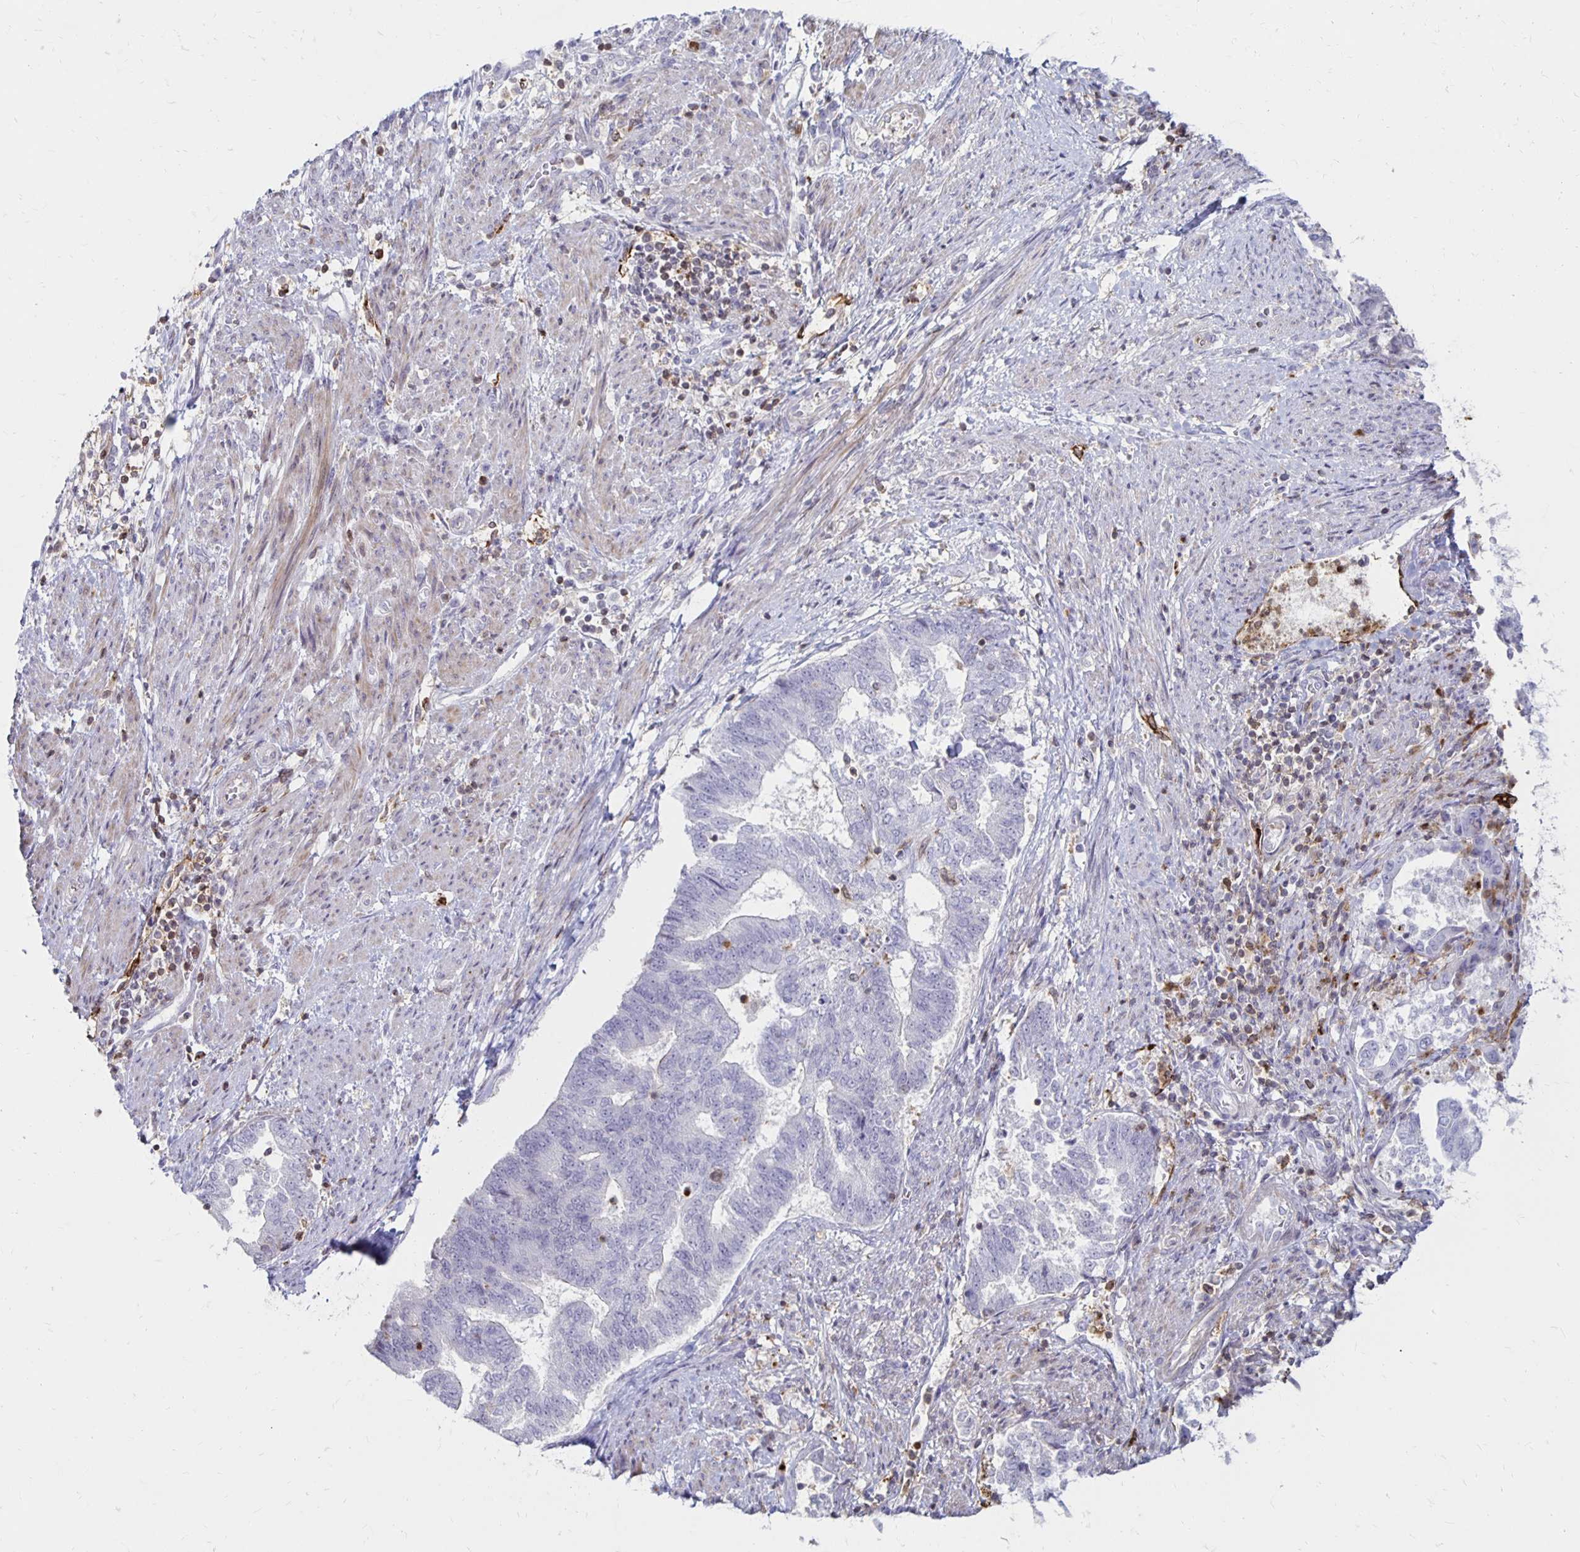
{"staining": {"intensity": "negative", "quantity": "none", "location": "none"}, "tissue": "endometrial cancer", "cell_type": "Tumor cells", "image_type": "cancer", "snomed": [{"axis": "morphology", "description": "Adenocarcinoma, NOS"}, {"axis": "topography", "description": "Endometrium"}], "caption": "DAB immunohistochemical staining of human endometrial cancer (adenocarcinoma) shows no significant positivity in tumor cells.", "gene": "CCL21", "patient": {"sex": "female", "age": 65}}